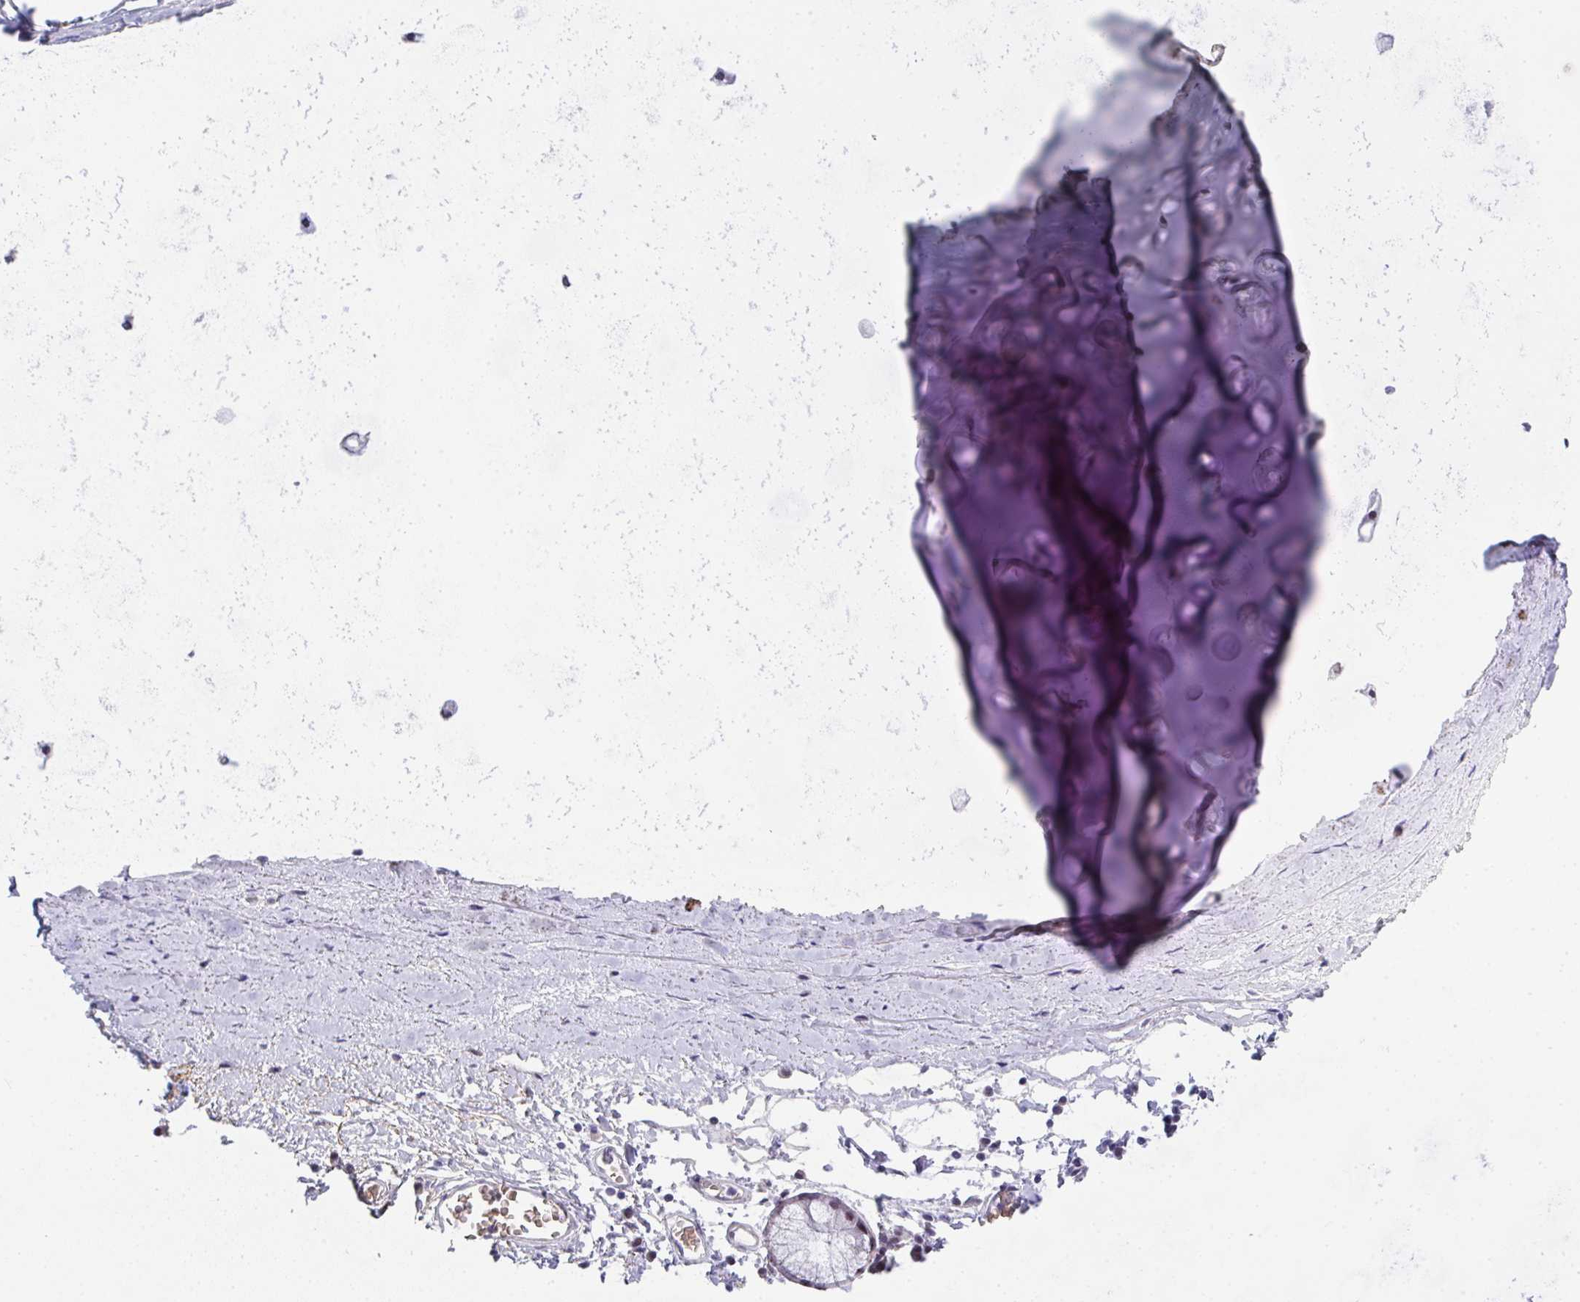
{"staining": {"intensity": "negative", "quantity": "none", "location": "none"}, "tissue": "adipose tissue", "cell_type": "Adipocytes", "image_type": "normal", "snomed": [{"axis": "morphology", "description": "Normal tissue, NOS"}, {"axis": "morphology", "description": "Degeneration, NOS"}, {"axis": "topography", "description": "Cartilage tissue"}, {"axis": "topography", "description": "Lung"}], "caption": "DAB (3,3'-diaminobenzidine) immunohistochemical staining of unremarkable human adipose tissue reveals no significant positivity in adipocytes.", "gene": "TNMD", "patient": {"sex": "female", "age": 61}}